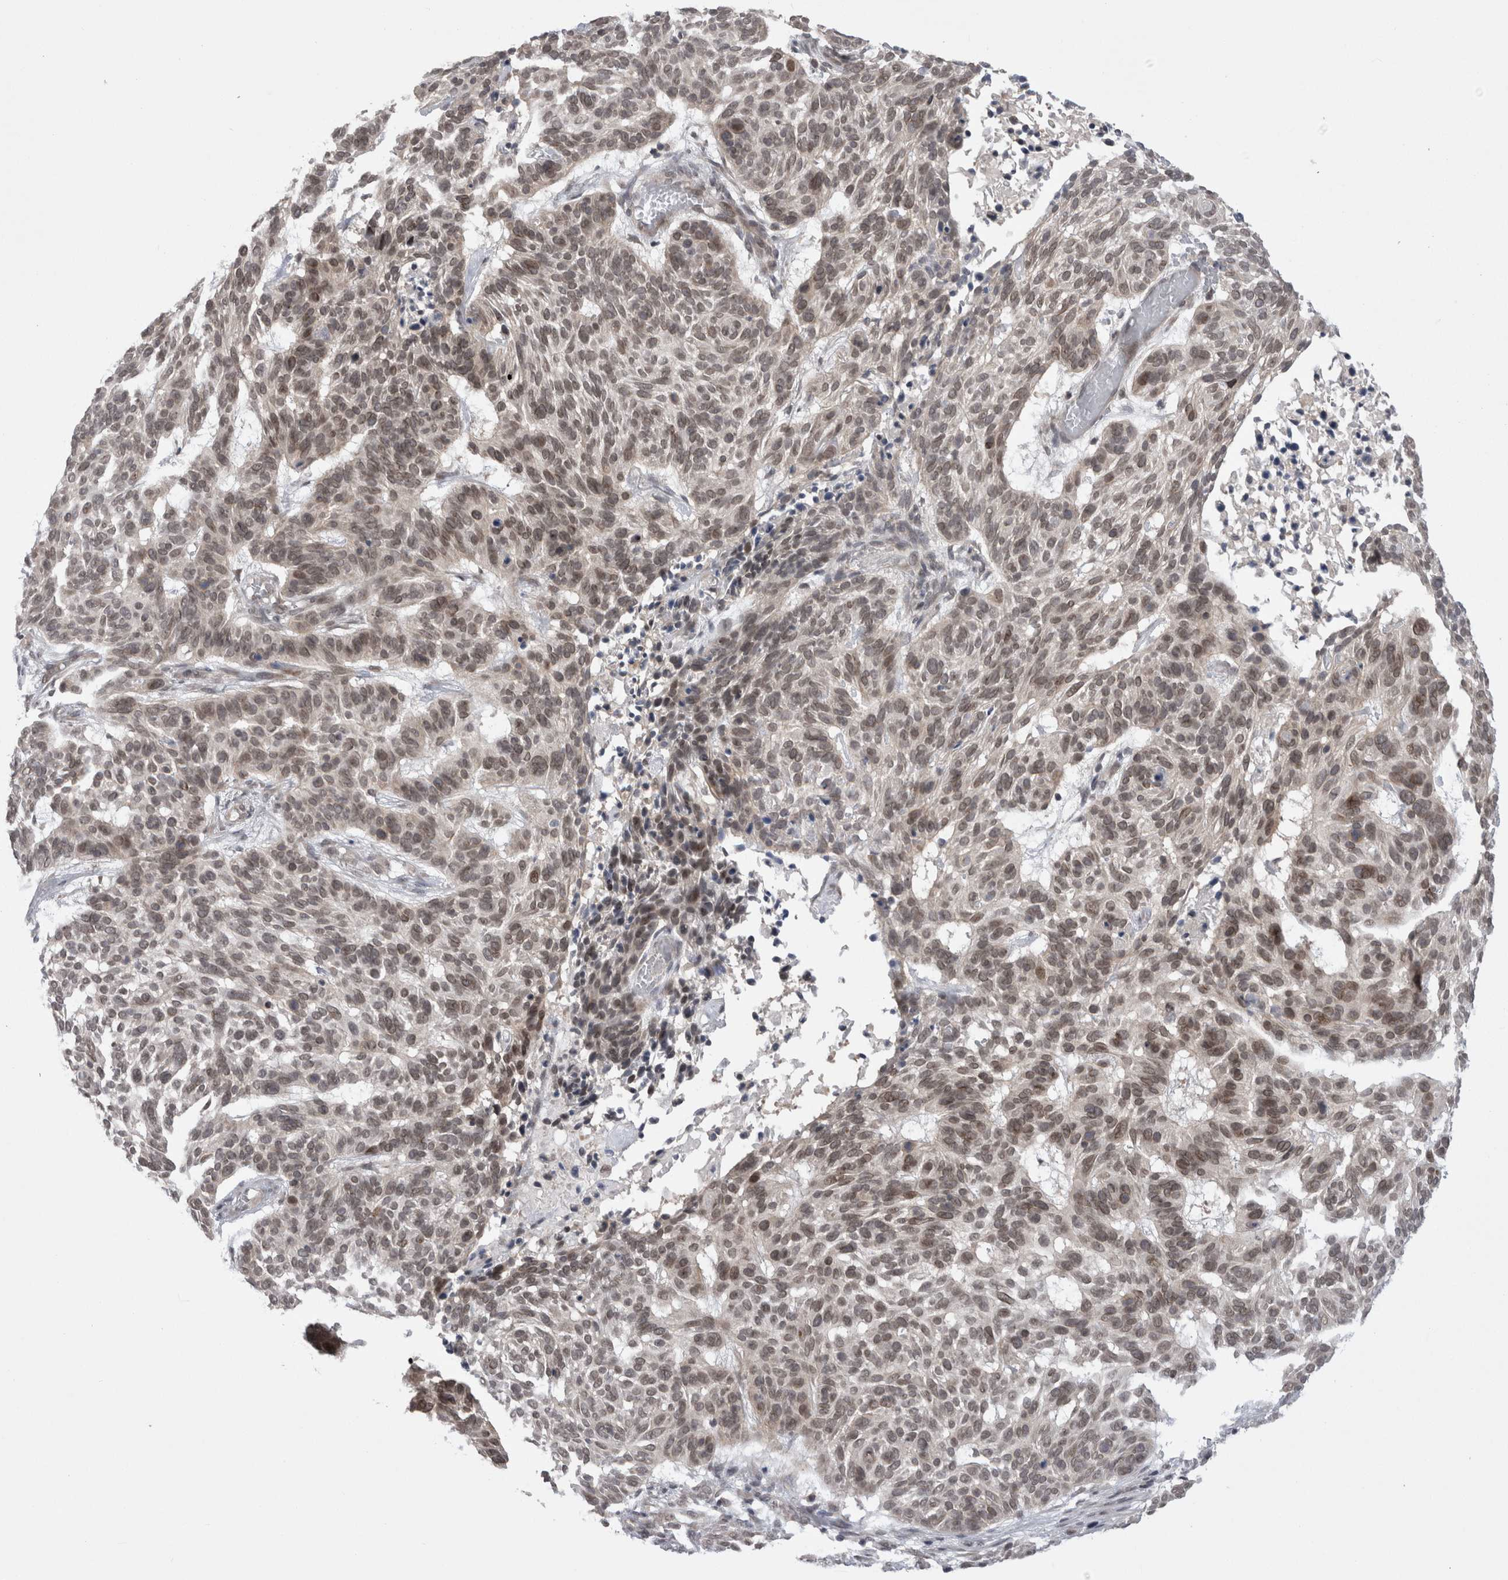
{"staining": {"intensity": "weak", "quantity": ">75%", "location": "nuclear"}, "tissue": "skin cancer", "cell_type": "Tumor cells", "image_type": "cancer", "snomed": [{"axis": "morphology", "description": "Basal cell carcinoma"}, {"axis": "topography", "description": "Skin"}], "caption": "High-magnification brightfield microscopy of skin cancer stained with DAB (3,3'-diaminobenzidine) (brown) and counterstained with hematoxylin (blue). tumor cells exhibit weak nuclear staining is appreciated in about>75% of cells.", "gene": "ZNF341", "patient": {"sex": "male", "age": 85}}